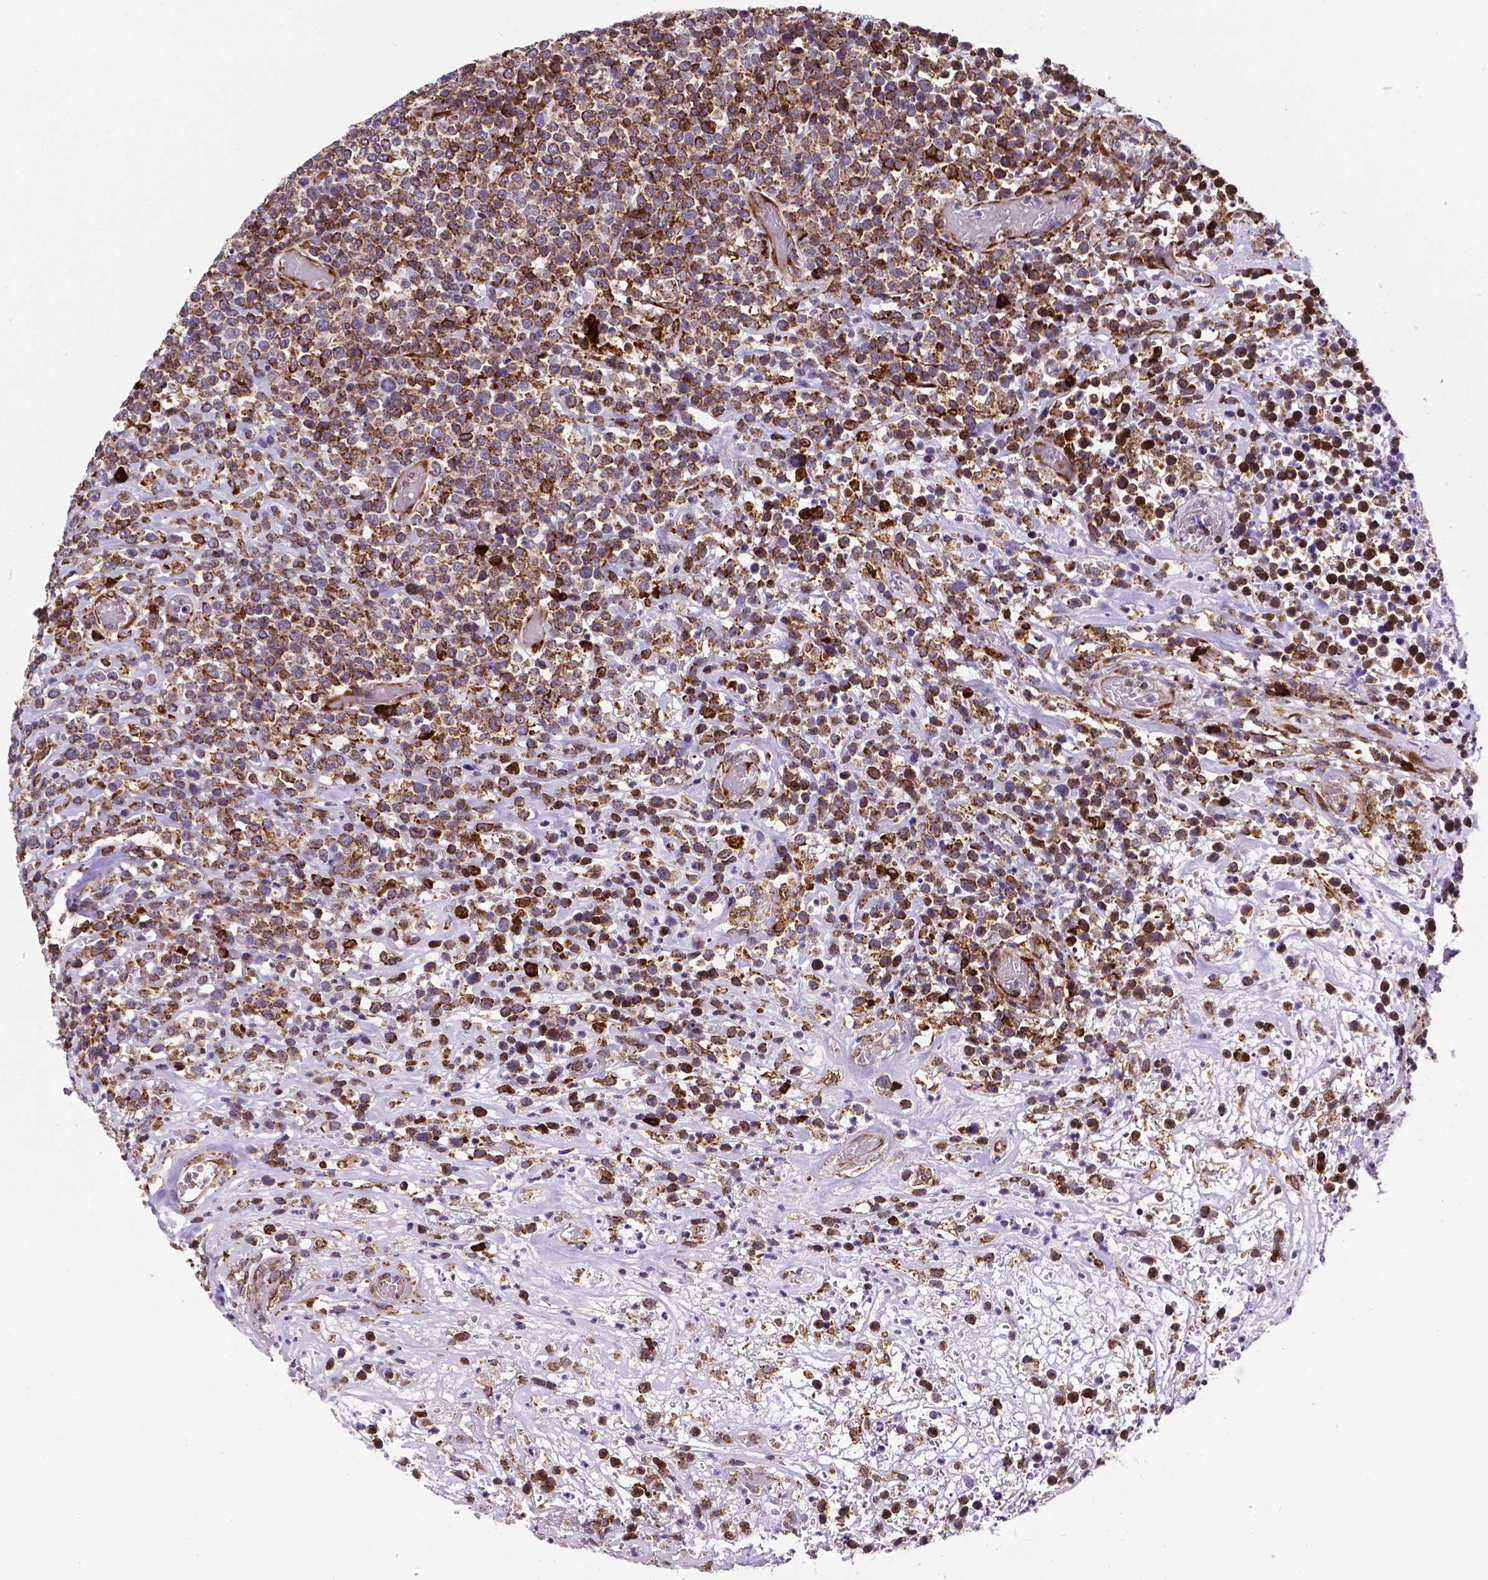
{"staining": {"intensity": "strong", "quantity": "25%-75%", "location": "cytoplasmic/membranous"}, "tissue": "lymphoma", "cell_type": "Tumor cells", "image_type": "cancer", "snomed": [{"axis": "morphology", "description": "Malignant lymphoma, non-Hodgkin's type, High grade"}, {"axis": "topography", "description": "Soft tissue"}], "caption": "Strong cytoplasmic/membranous positivity is identified in approximately 25%-75% of tumor cells in lymphoma. Ihc stains the protein in brown and the nuclei are stained blue.", "gene": "MTDH", "patient": {"sex": "female", "age": 56}}